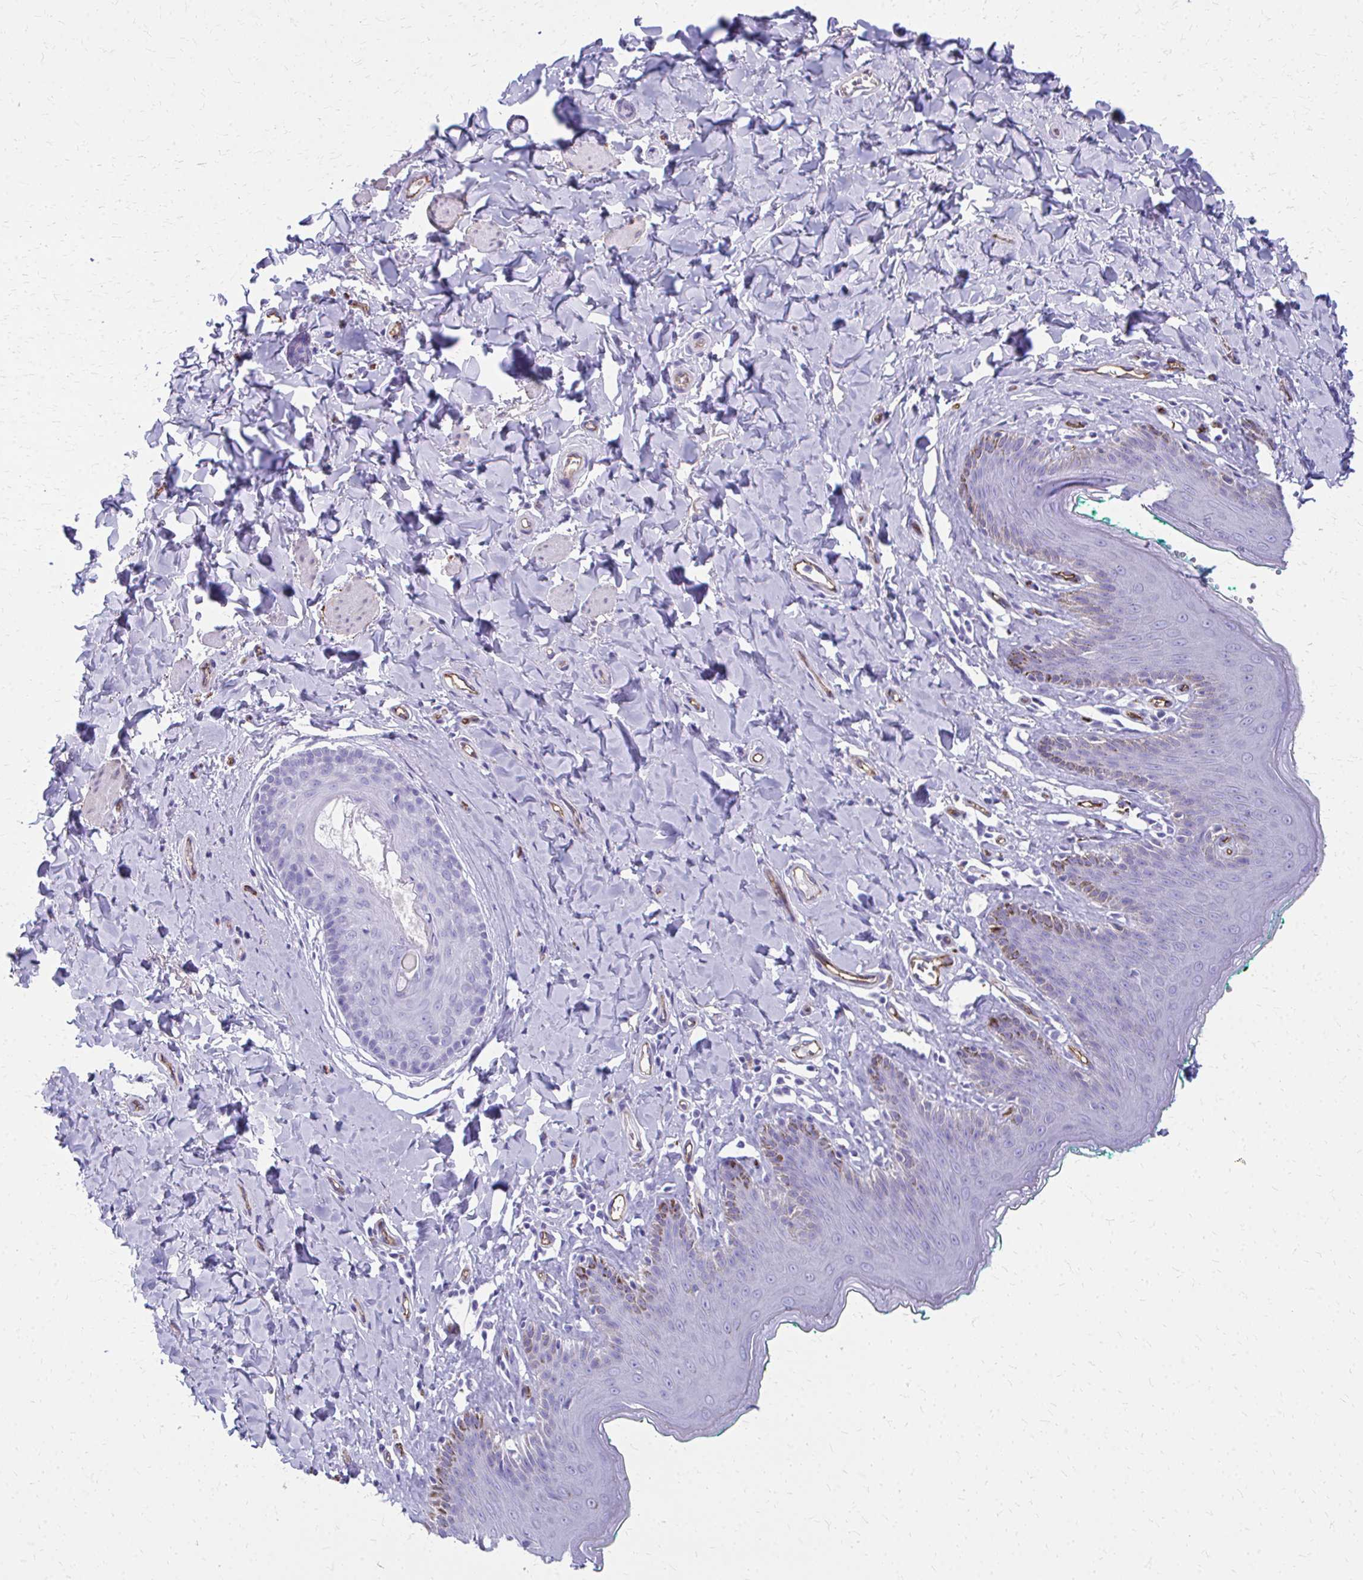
{"staining": {"intensity": "negative", "quantity": "none", "location": "none"}, "tissue": "skin", "cell_type": "Epidermal cells", "image_type": "normal", "snomed": [{"axis": "morphology", "description": "Normal tissue, NOS"}, {"axis": "topography", "description": "Vulva"}, {"axis": "topography", "description": "Peripheral nerve tissue"}], "caption": "Epidermal cells show no significant expression in unremarkable skin. The staining was performed using DAB (3,3'-diaminobenzidine) to visualize the protein expression in brown, while the nuclei were stained in blue with hematoxylin (Magnification: 20x).", "gene": "TPSG1", "patient": {"sex": "female", "age": 66}}